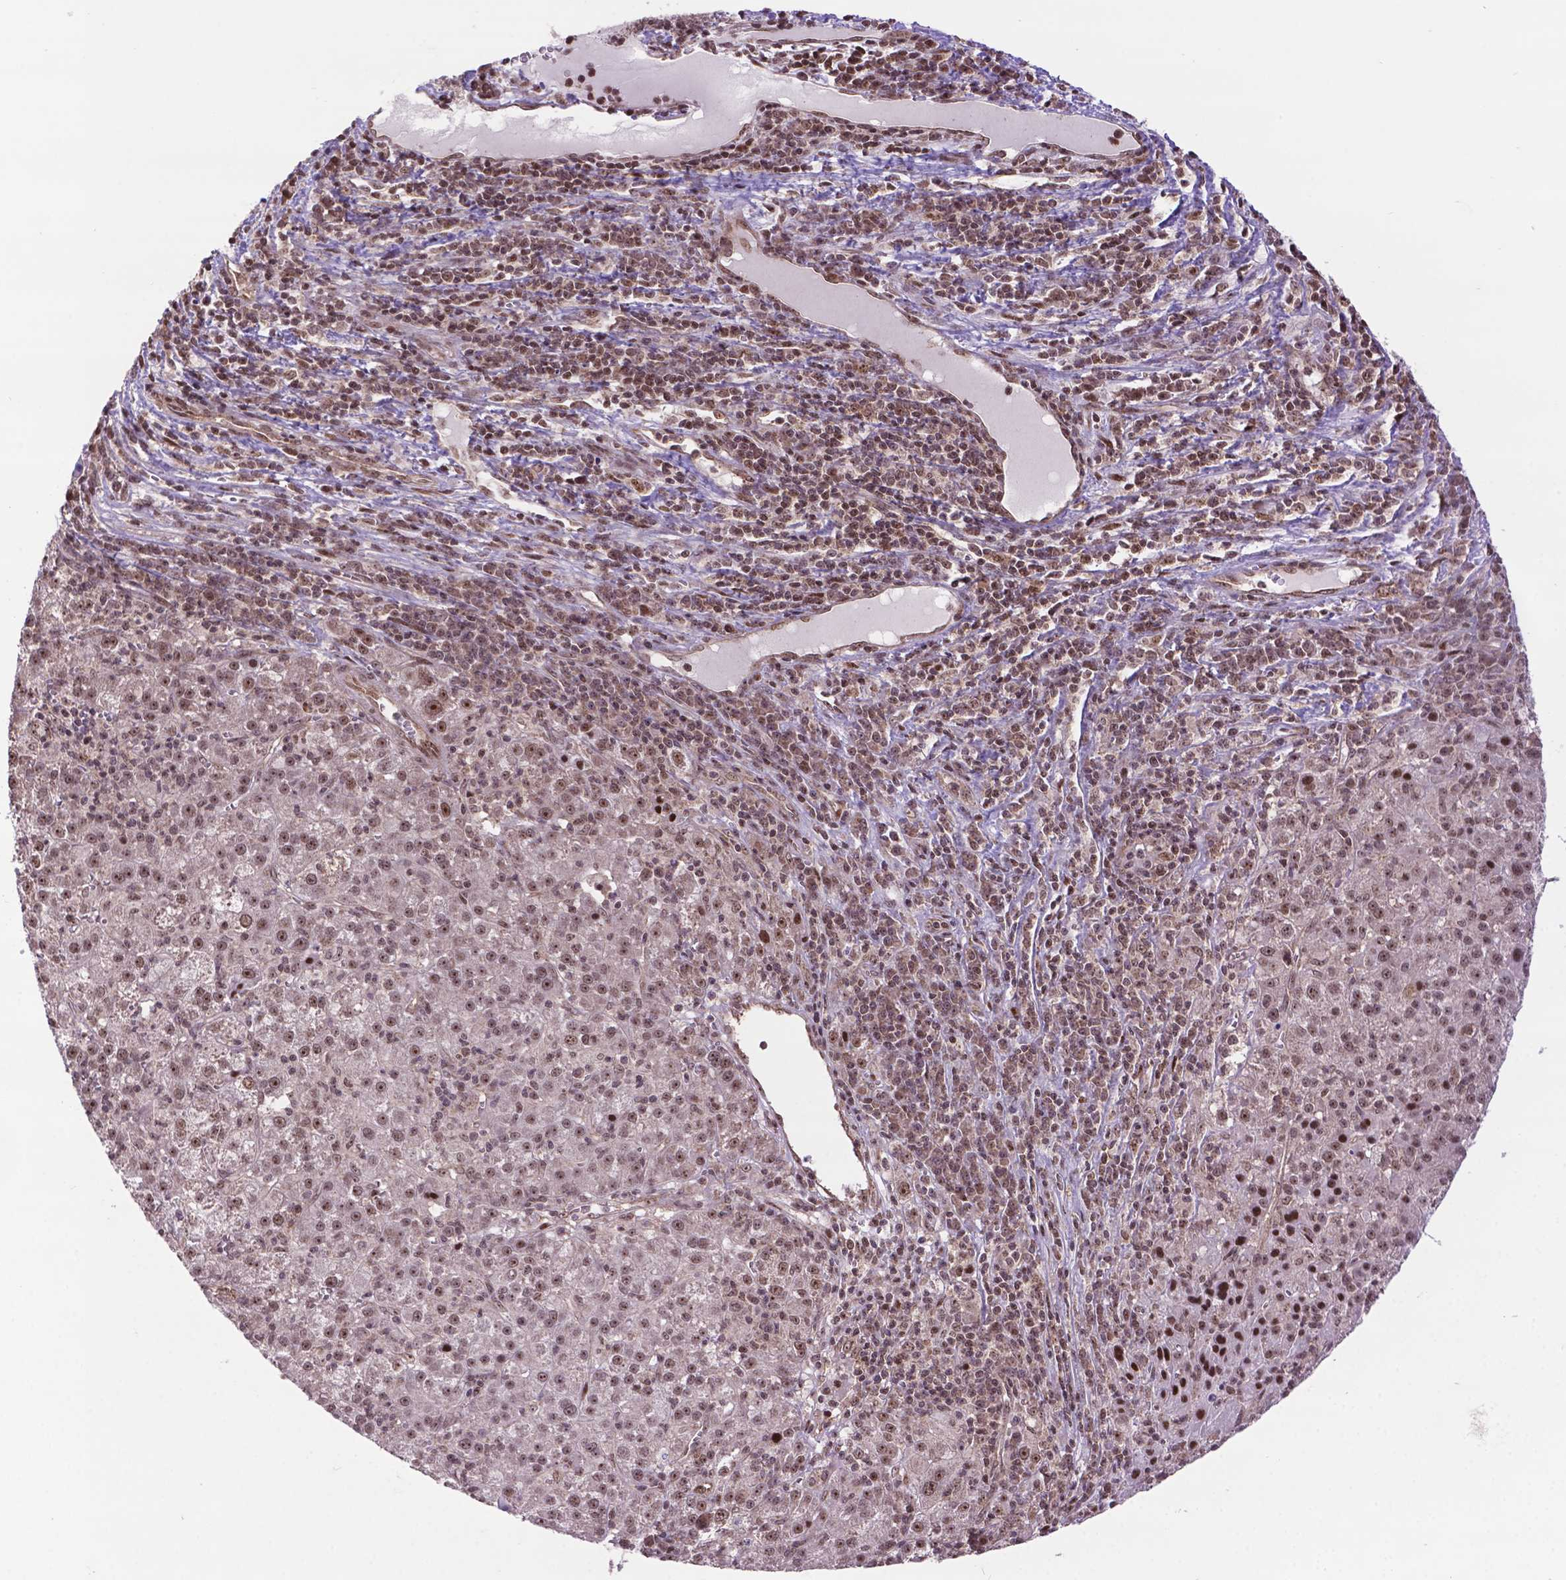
{"staining": {"intensity": "moderate", "quantity": ">75%", "location": "nuclear"}, "tissue": "liver cancer", "cell_type": "Tumor cells", "image_type": "cancer", "snomed": [{"axis": "morphology", "description": "Carcinoma, Hepatocellular, NOS"}, {"axis": "topography", "description": "Liver"}], "caption": "Protein staining exhibits moderate nuclear staining in approximately >75% of tumor cells in liver cancer.", "gene": "CSNK2A1", "patient": {"sex": "female", "age": 60}}